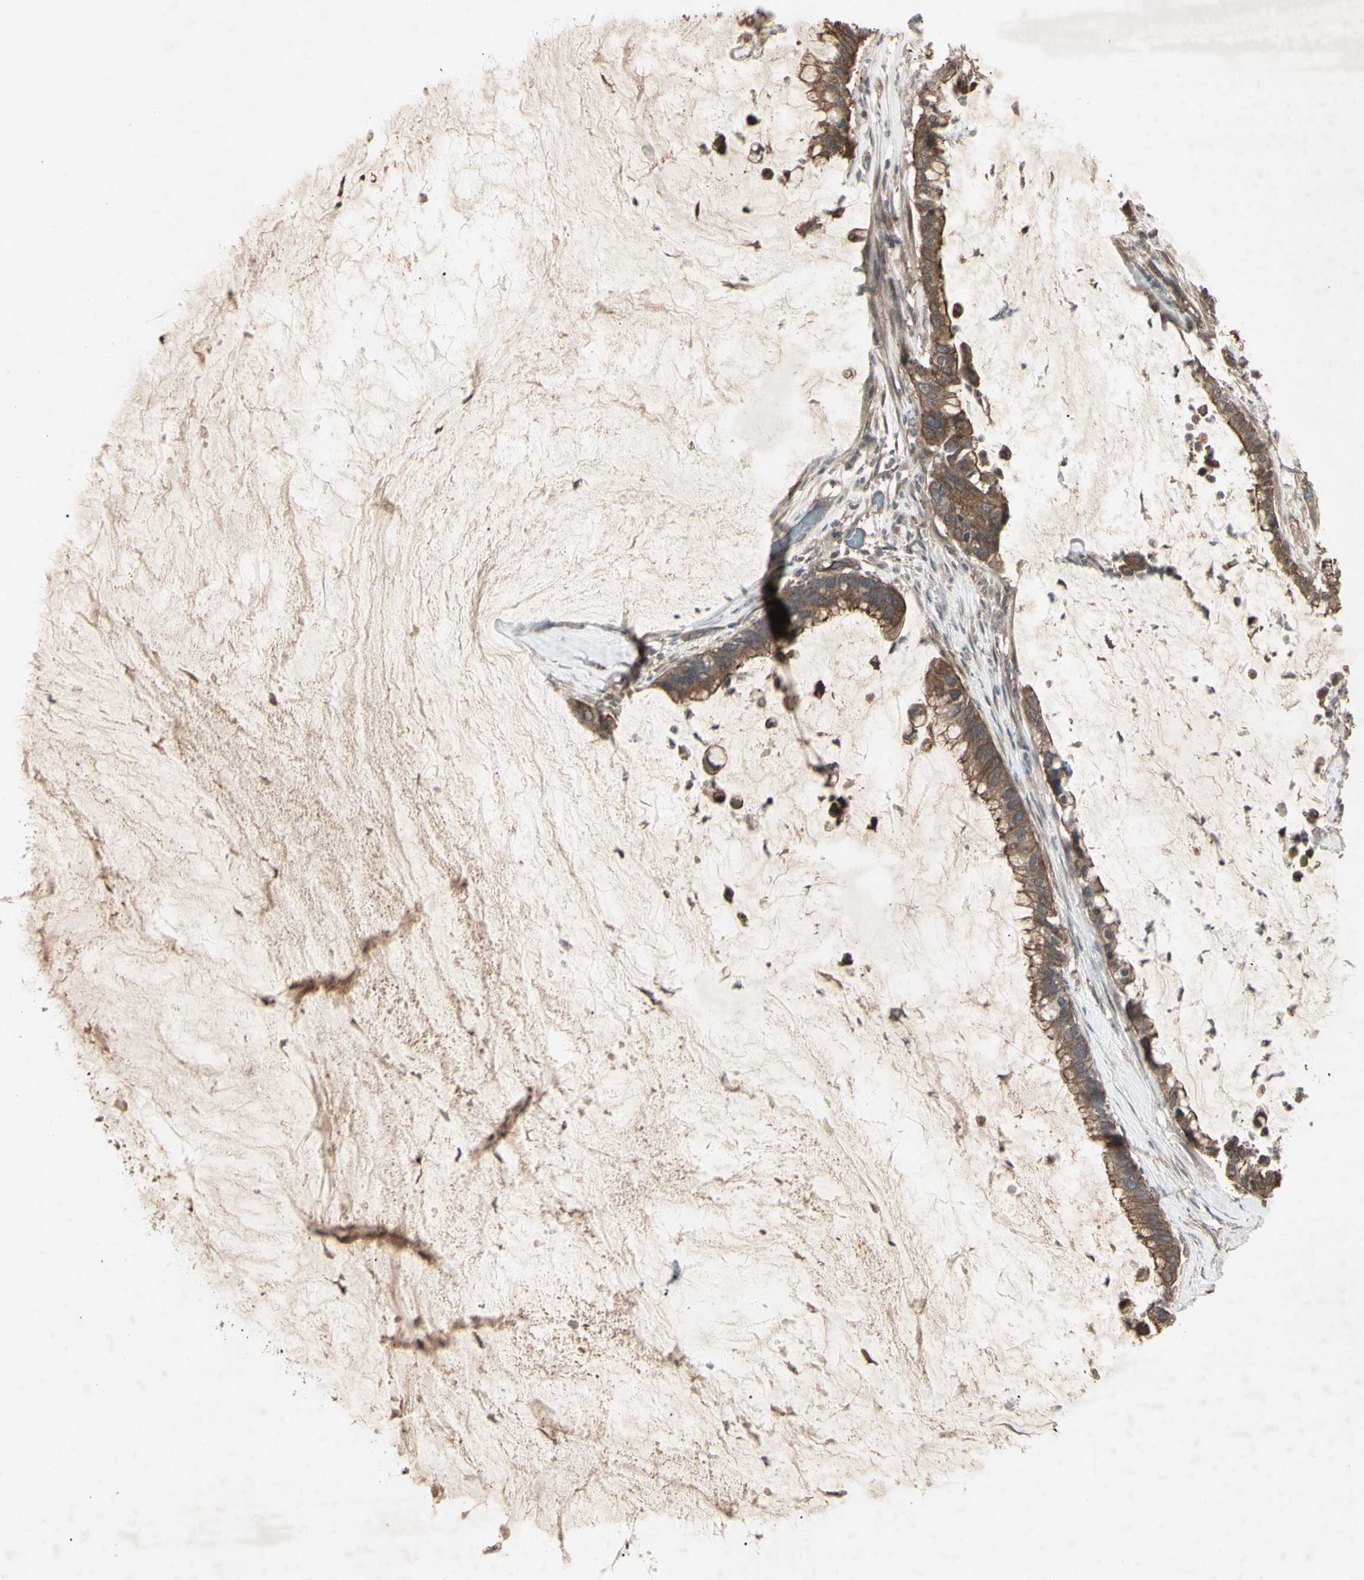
{"staining": {"intensity": "moderate", "quantity": ">75%", "location": "cytoplasmic/membranous"}, "tissue": "pancreatic cancer", "cell_type": "Tumor cells", "image_type": "cancer", "snomed": [{"axis": "morphology", "description": "Adenocarcinoma, NOS"}, {"axis": "topography", "description": "Pancreas"}], "caption": "Pancreatic adenocarcinoma stained for a protein (brown) reveals moderate cytoplasmic/membranous positive staining in about >75% of tumor cells.", "gene": "JAG1", "patient": {"sex": "male", "age": 41}}